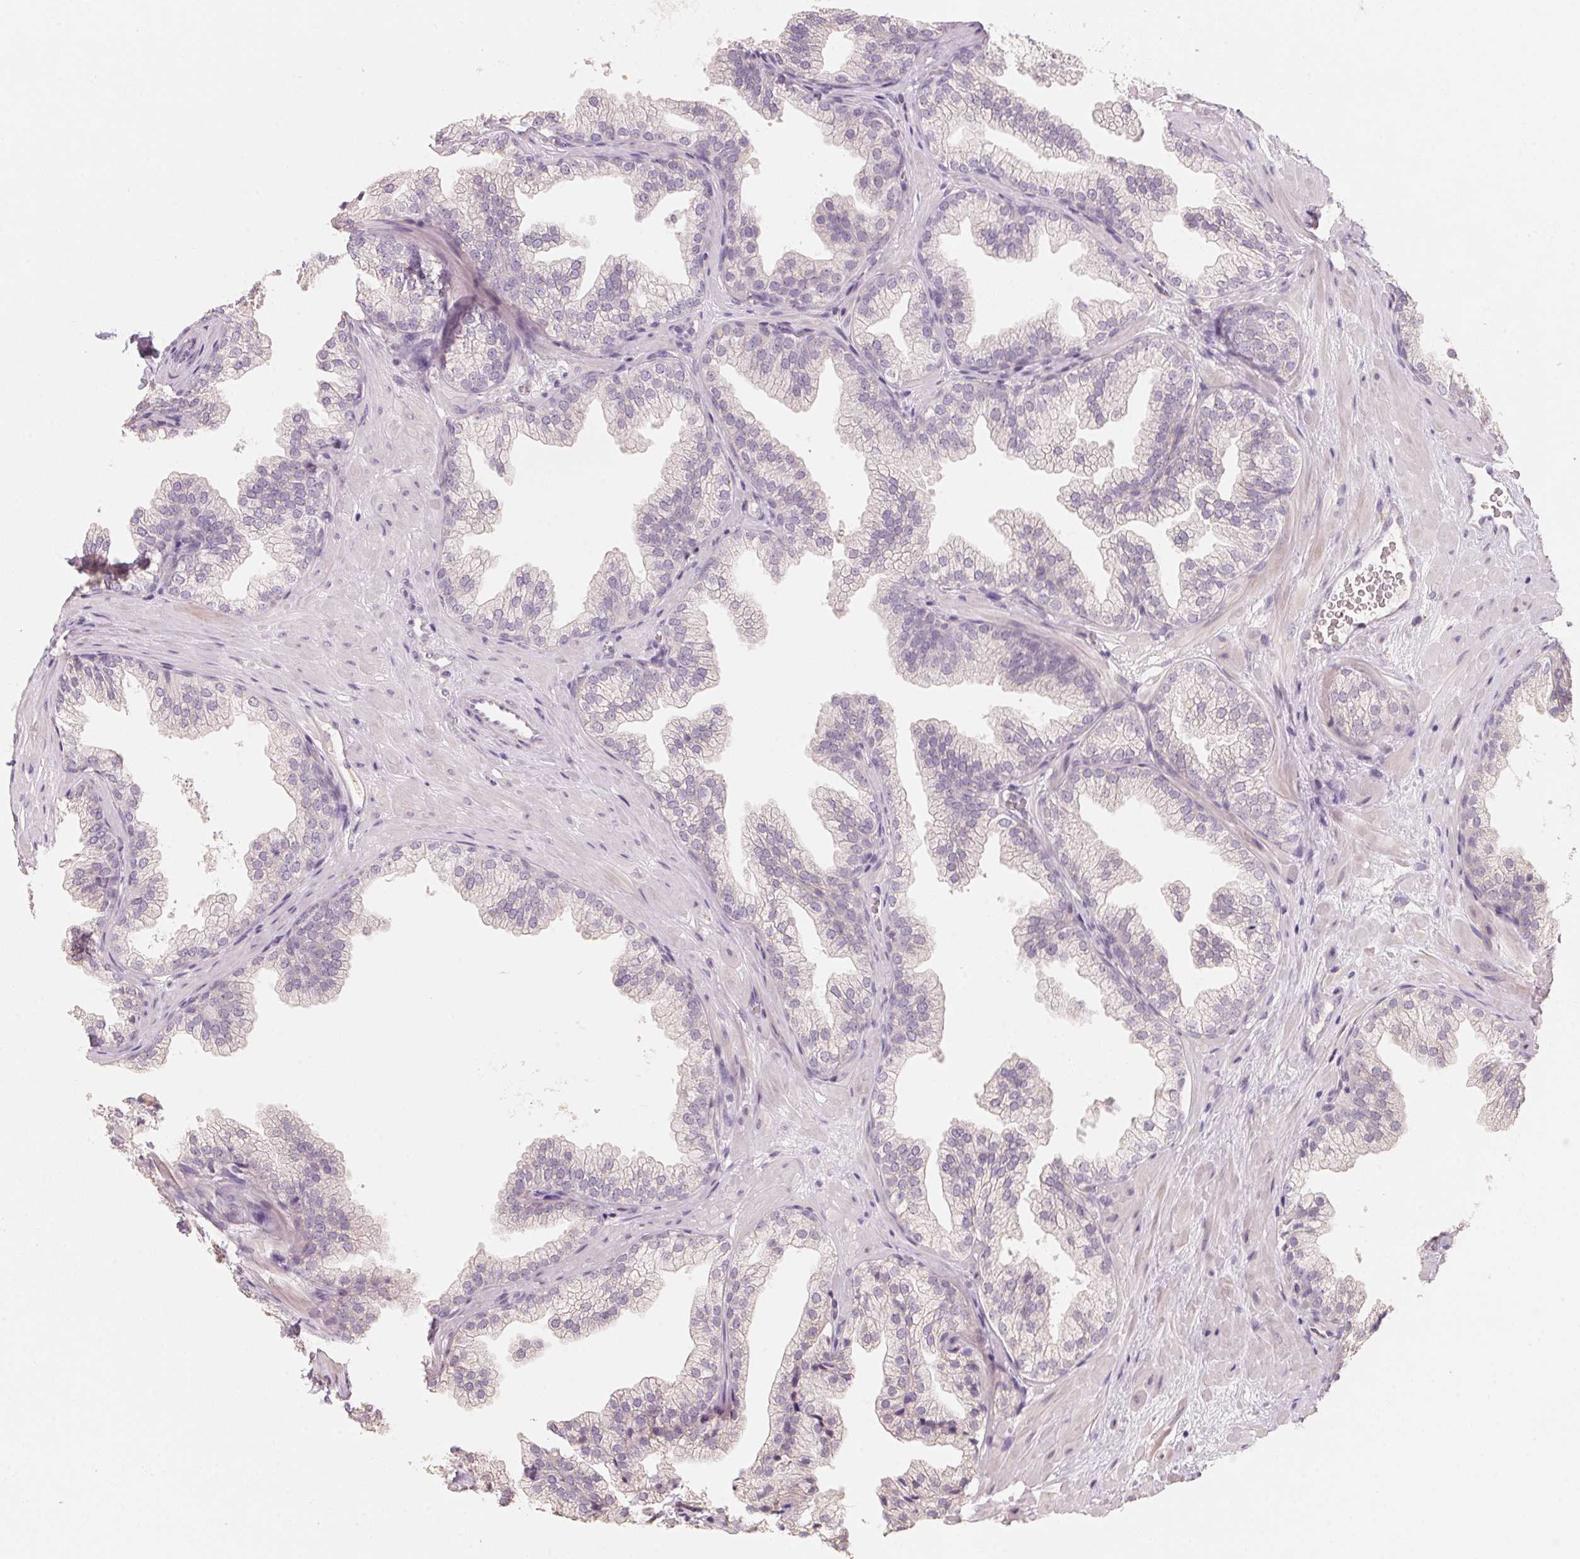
{"staining": {"intensity": "negative", "quantity": "none", "location": "none"}, "tissue": "prostate", "cell_type": "Glandular cells", "image_type": "normal", "snomed": [{"axis": "morphology", "description": "Normal tissue, NOS"}, {"axis": "topography", "description": "Prostate"}], "caption": "Immunohistochemistry (IHC) of unremarkable human prostate reveals no staining in glandular cells.", "gene": "TREH", "patient": {"sex": "male", "age": 37}}